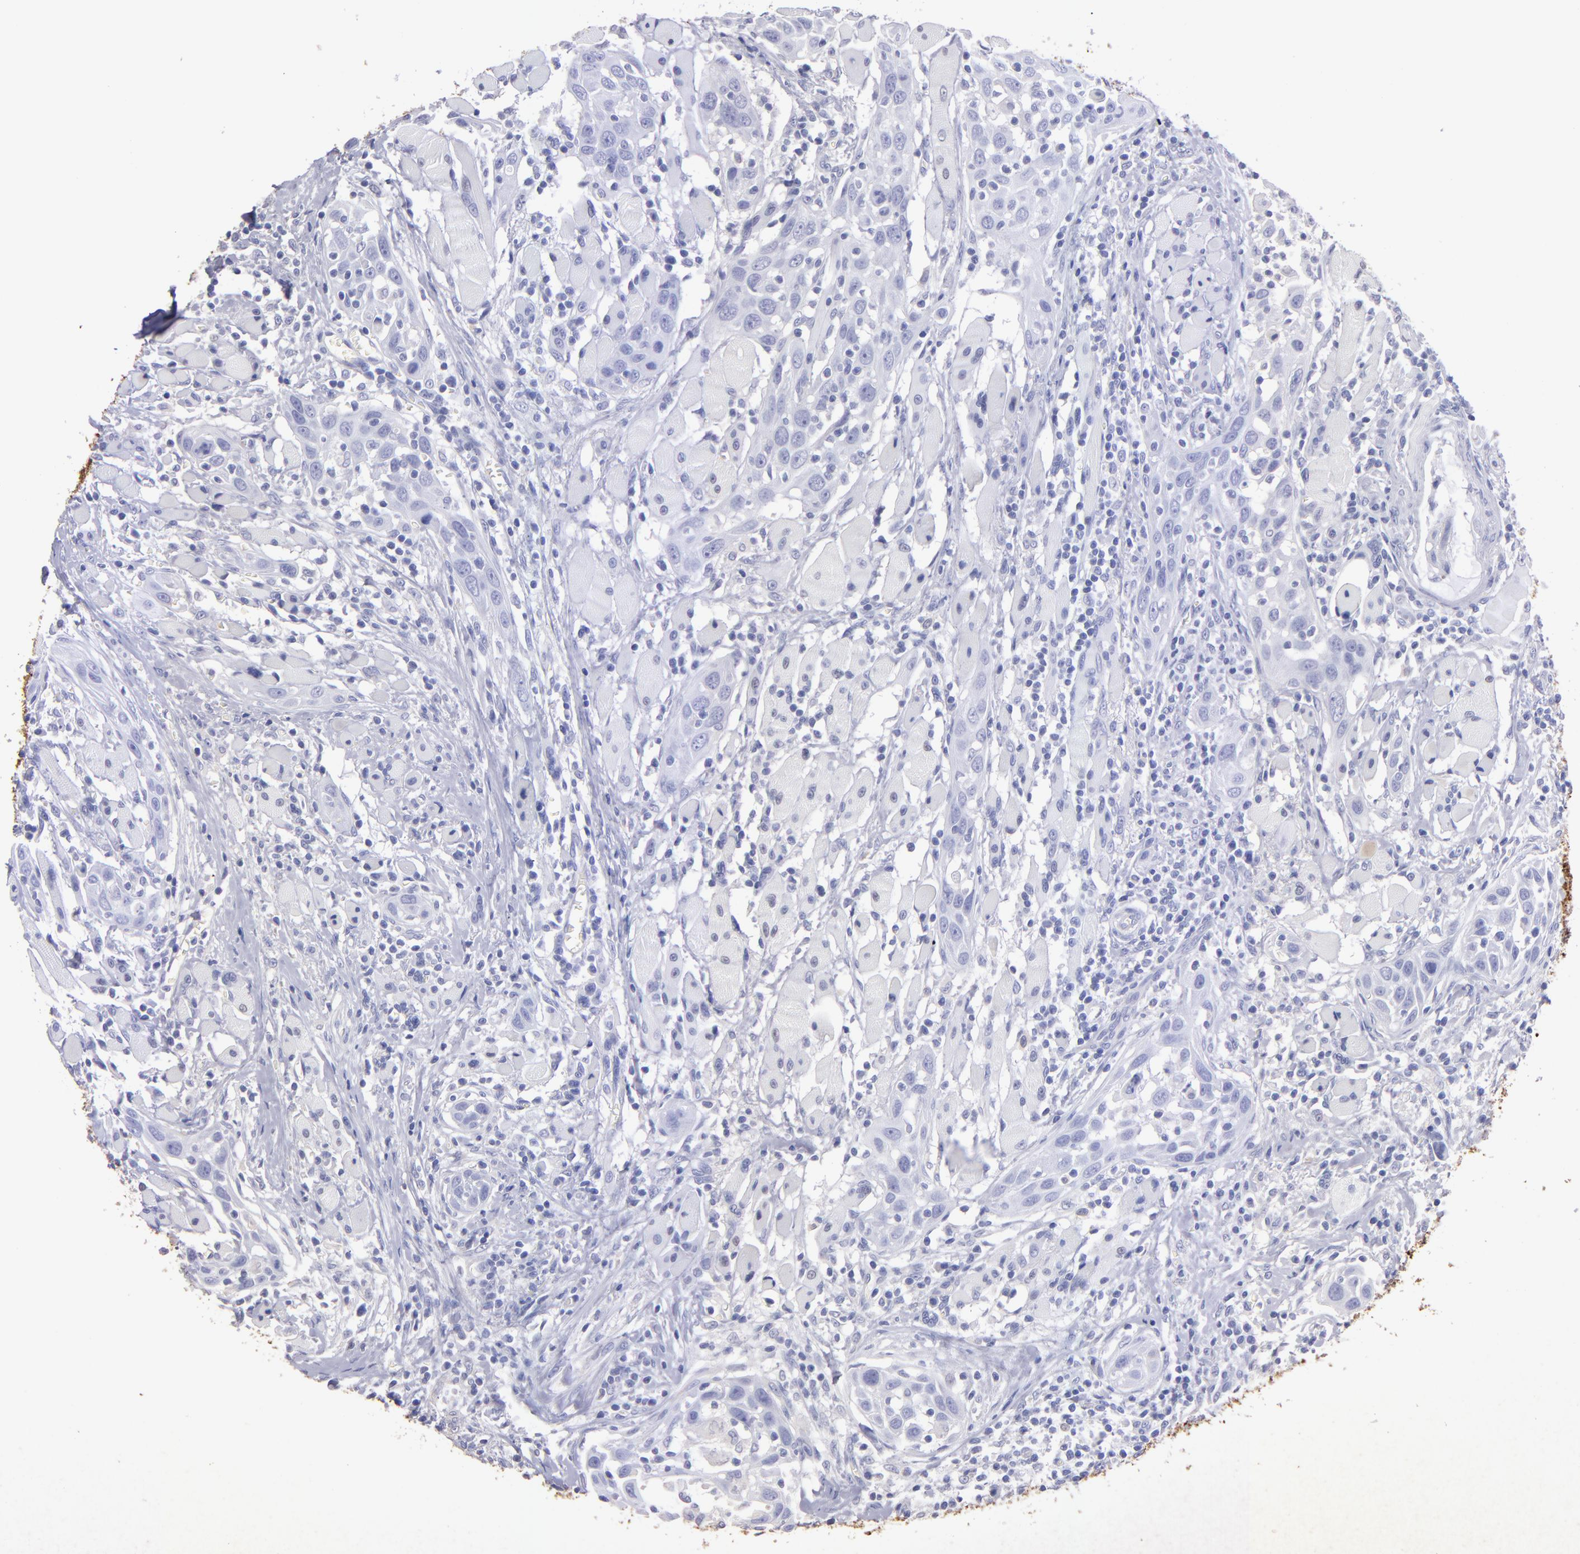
{"staining": {"intensity": "negative", "quantity": "none", "location": "none"}, "tissue": "head and neck cancer", "cell_type": "Tumor cells", "image_type": "cancer", "snomed": [{"axis": "morphology", "description": "Squamous cell carcinoma, NOS"}, {"axis": "topography", "description": "Oral tissue"}, {"axis": "topography", "description": "Head-Neck"}], "caption": "High power microscopy photomicrograph of an immunohistochemistry (IHC) photomicrograph of head and neck squamous cell carcinoma, revealing no significant staining in tumor cells. Brightfield microscopy of immunohistochemistry stained with DAB (brown) and hematoxylin (blue), captured at high magnification.", "gene": "TG", "patient": {"sex": "female", "age": 50}}